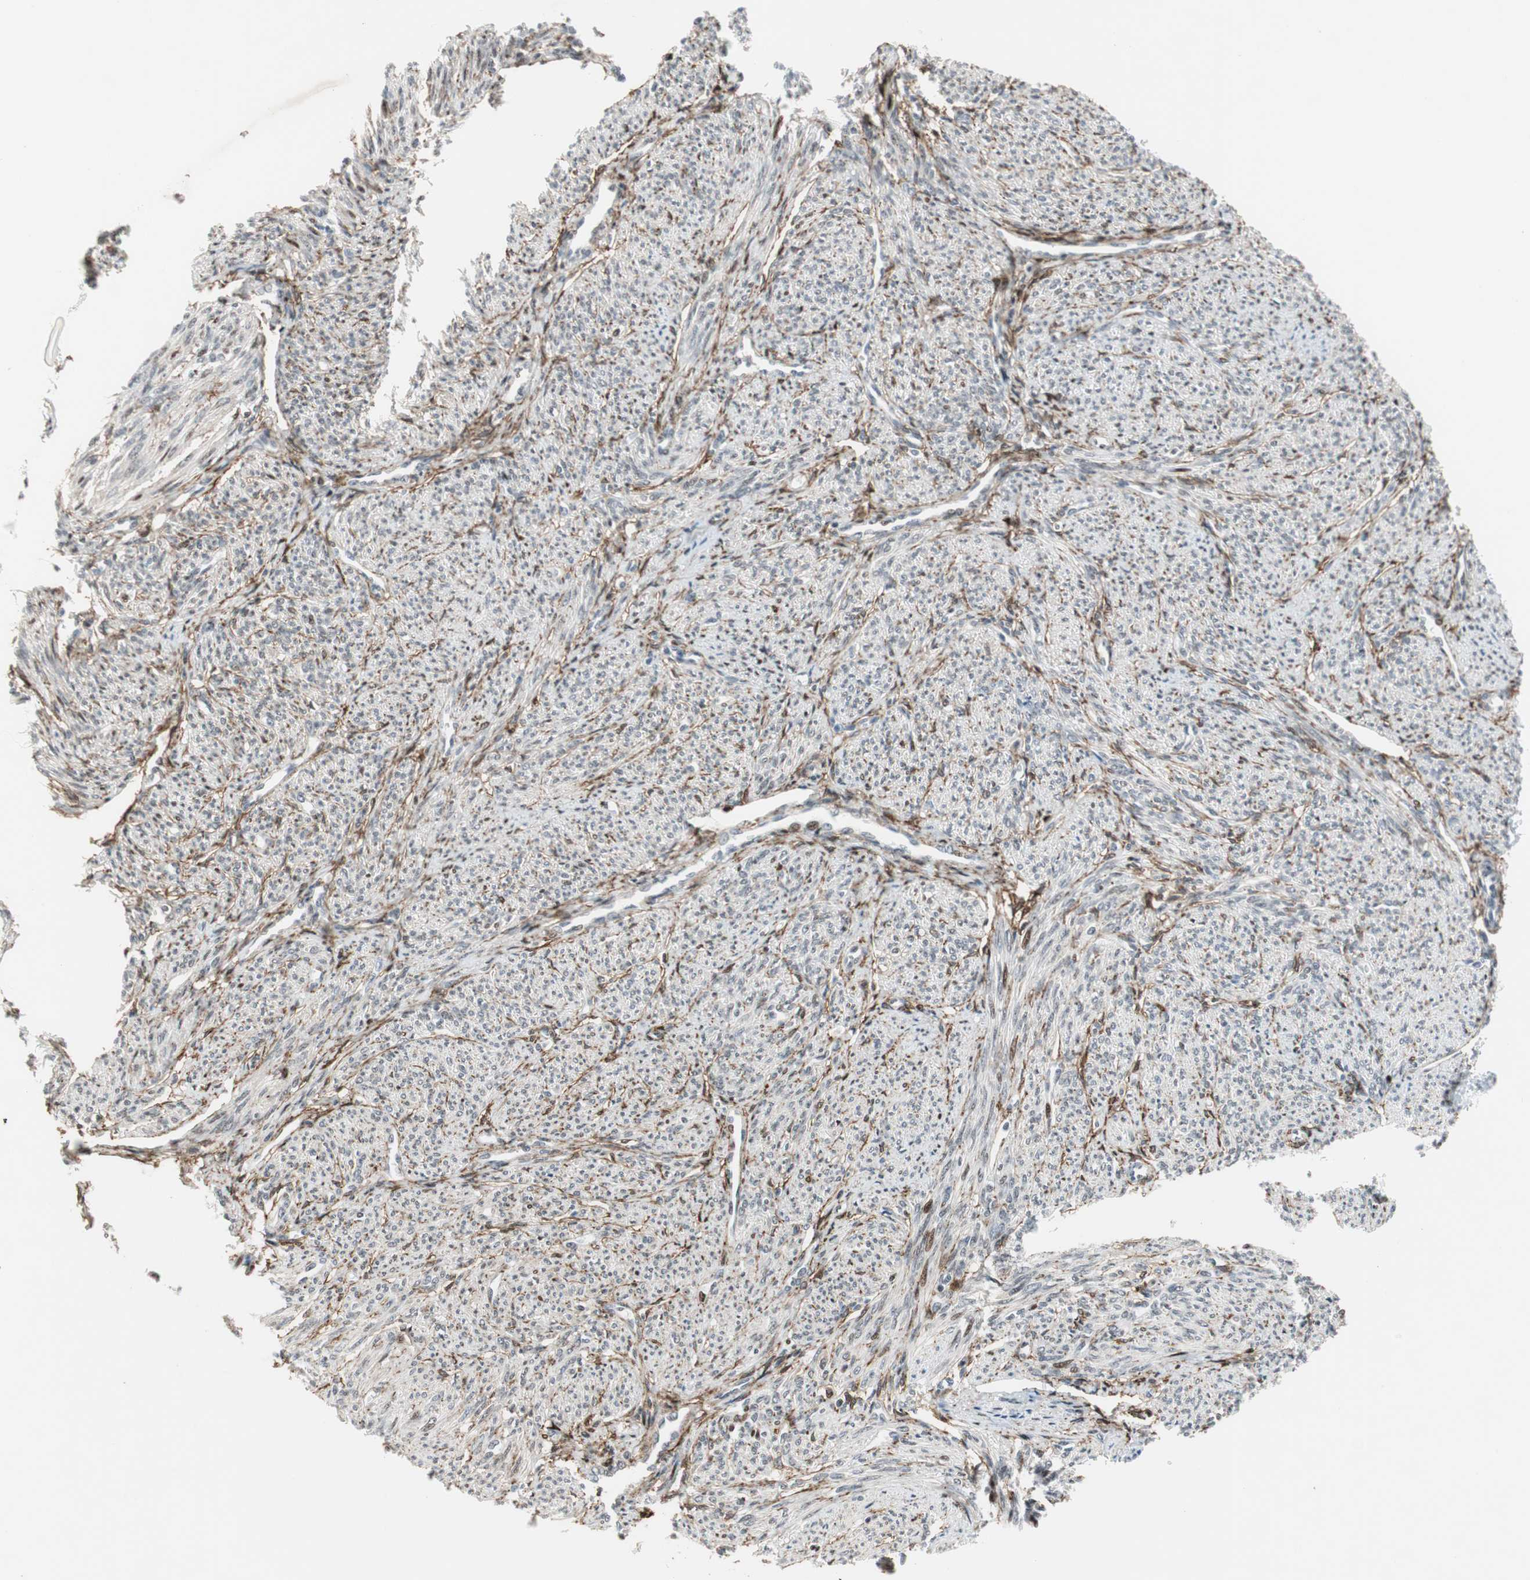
{"staining": {"intensity": "moderate", "quantity": "25%-75%", "location": "cytoplasmic/membranous,nuclear"}, "tissue": "smooth muscle", "cell_type": "Smooth muscle cells", "image_type": "normal", "snomed": [{"axis": "morphology", "description": "Normal tissue, NOS"}, {"axis": "topography", "description": "Smooth muscle"}], "caption": "Immunohistochemistry (IHC) histopathology image of unremarkable smooth muscle: human smooth muscle stained using immunohistochemistry demonstrates medium levels of moderate protein expression localized specifically in the cytoplasmic/membranous,nuclear of smooth muscle cells, appearing as a cytoplasmic/membranous,nuclear brown color.", "gene": "FBXO44", "patient": {"sex": "female", "age": 65}}